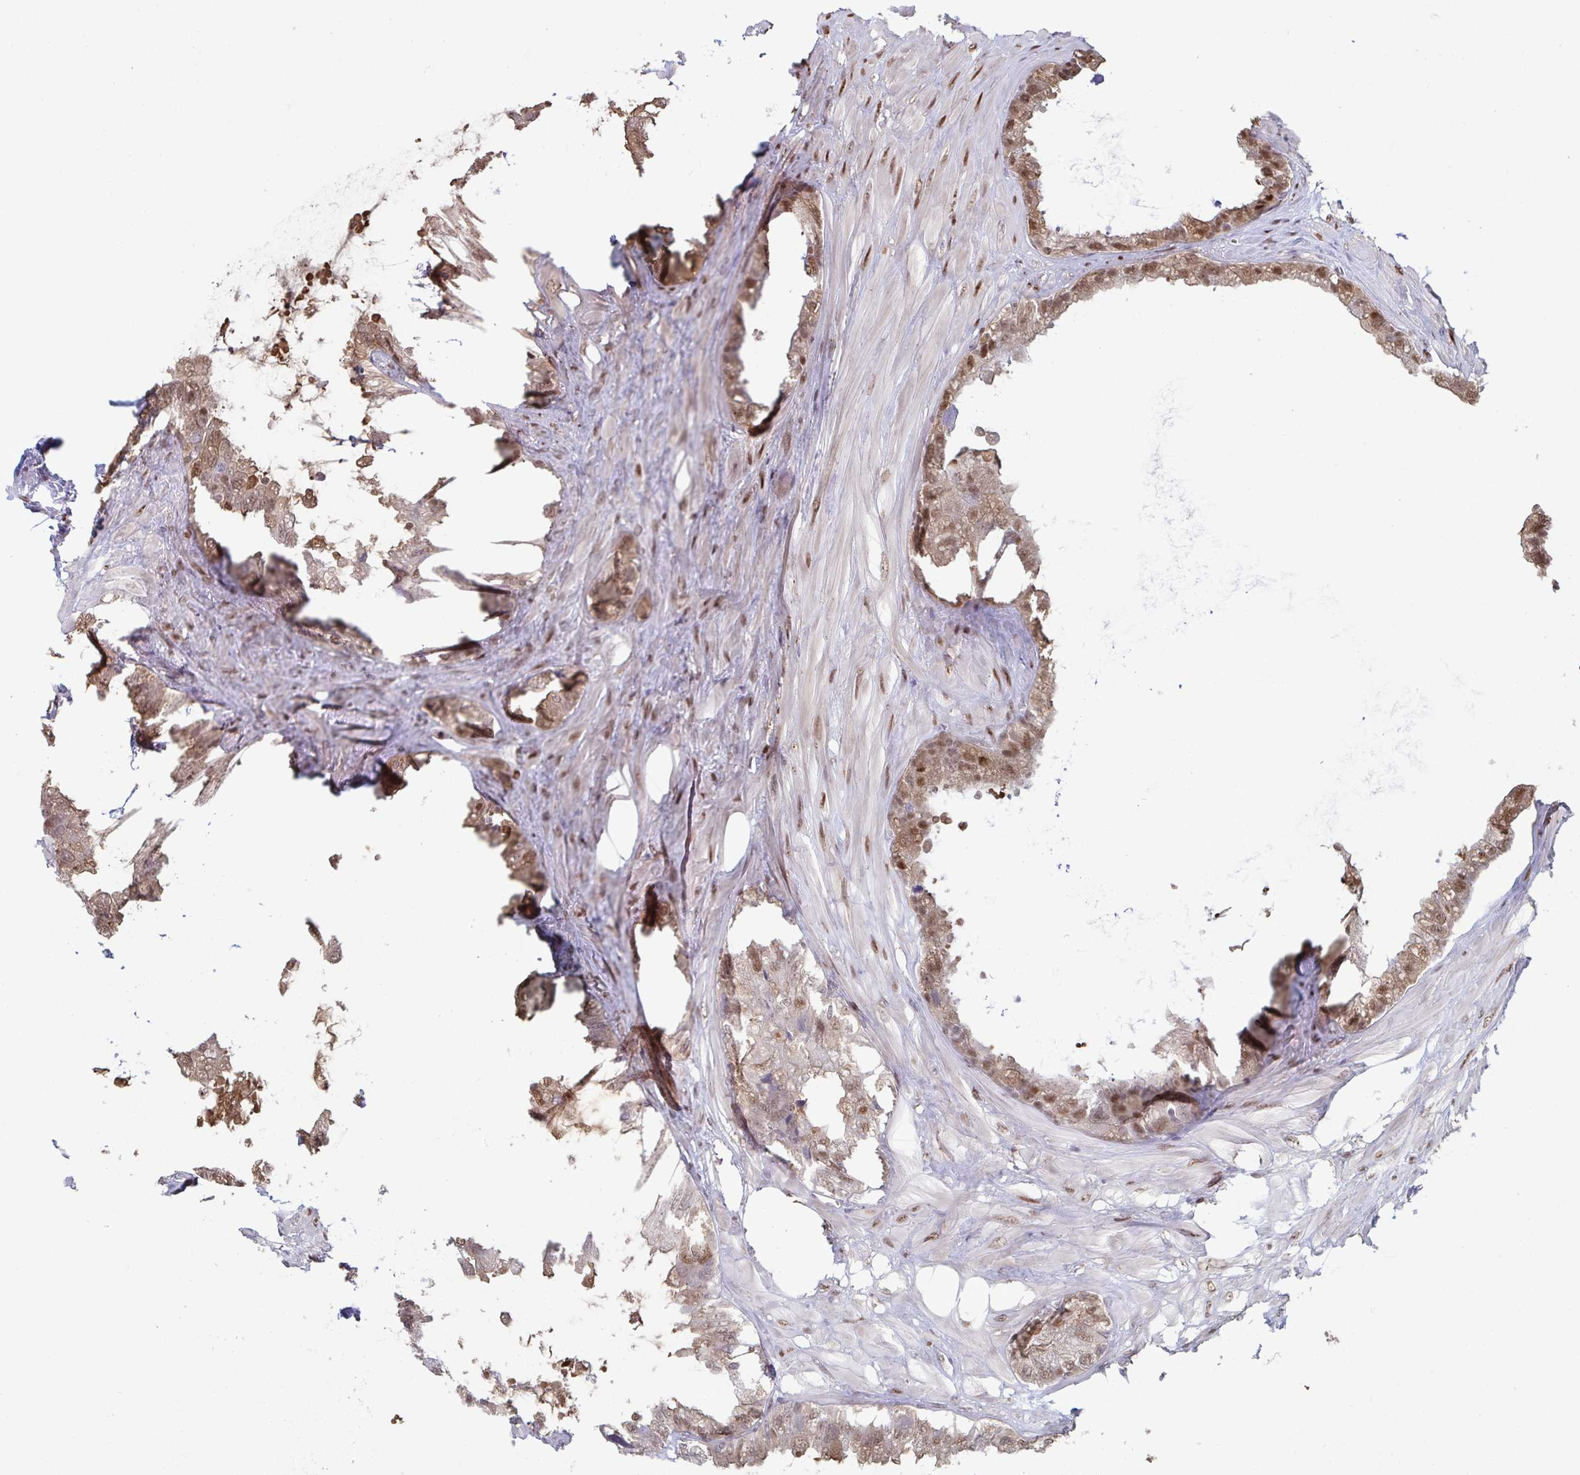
{"staining": {"intensity": "moderate", "quantity": ">75%", "location": "nuclear"}, "tissue": "seminal vesicle", "cell_type": "Glandular cells", "image_type": "normal", "snomed": [{"axis": "morphology", "description": "Normal tissue, NOS"}, {"axis": "topography", "description": "Seminal veicle"}, {"axis": "topography", "description": "Peripheral nerve tissue"}], "caption": "Unremarkable seminal vesicle demonstrates moderate nuclear staining in about >75% of glandular cells.", "gene": "ACD", "patient": {"sex": "male", "age": 76}}